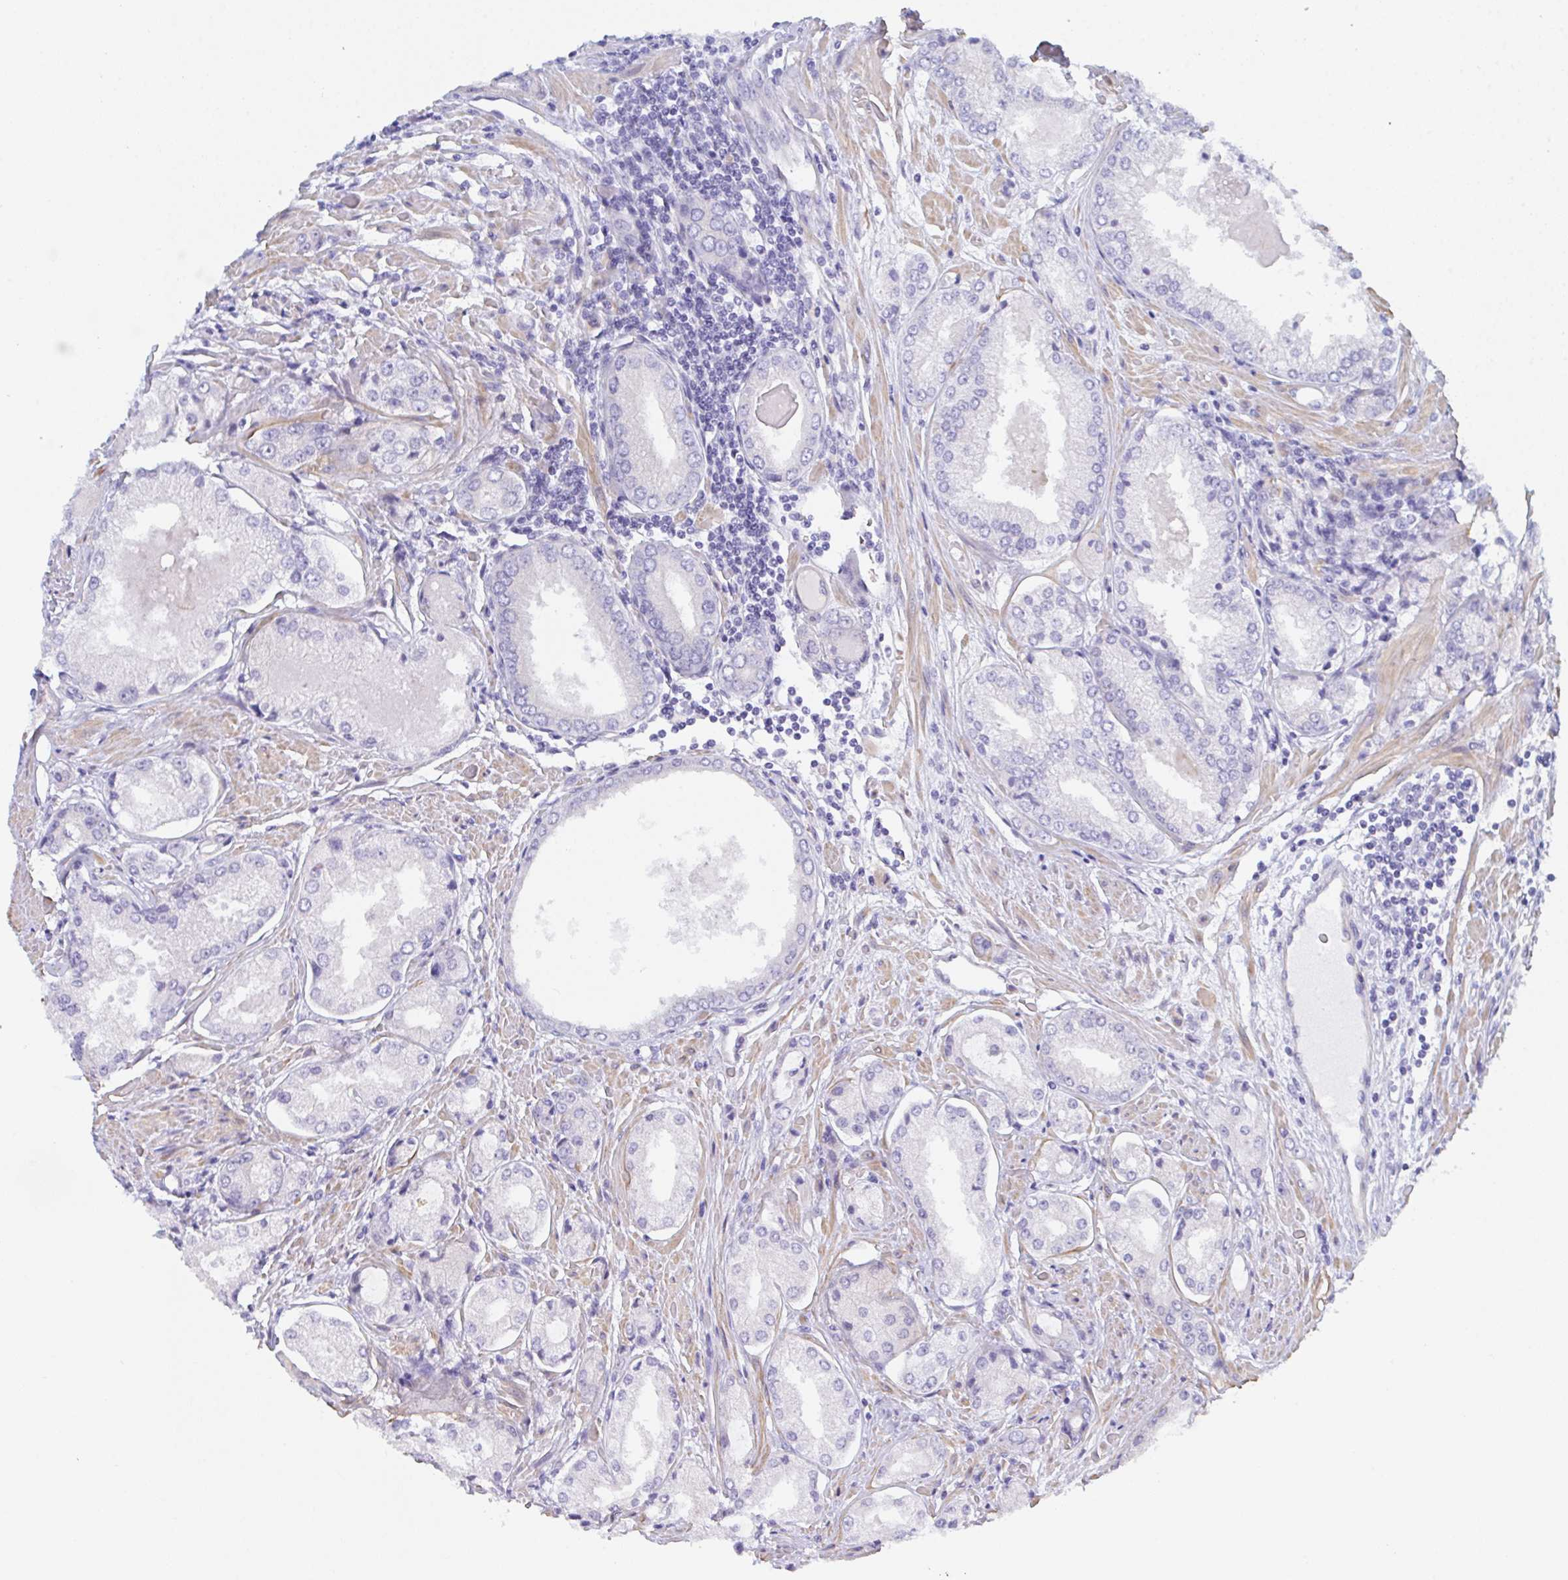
{"staining": {"intensity": "negative", "quantity": "none", "location": "none"}, "tissue": "prostate cancer", "cell_type": "Tumor cells", "image_type": "cancer", "snomed": [{"axis": "morphology", "description": "Adenocarcinoma, Low grade"}, {"axis": "topography", "description": "Prostate"}], "caption": "Prostate cancer was stained to show a protein in brown. There is no significant positivity in tumor cells.", "gene": "CEP170B", "patient": {"sex": "male", "age": 68}}